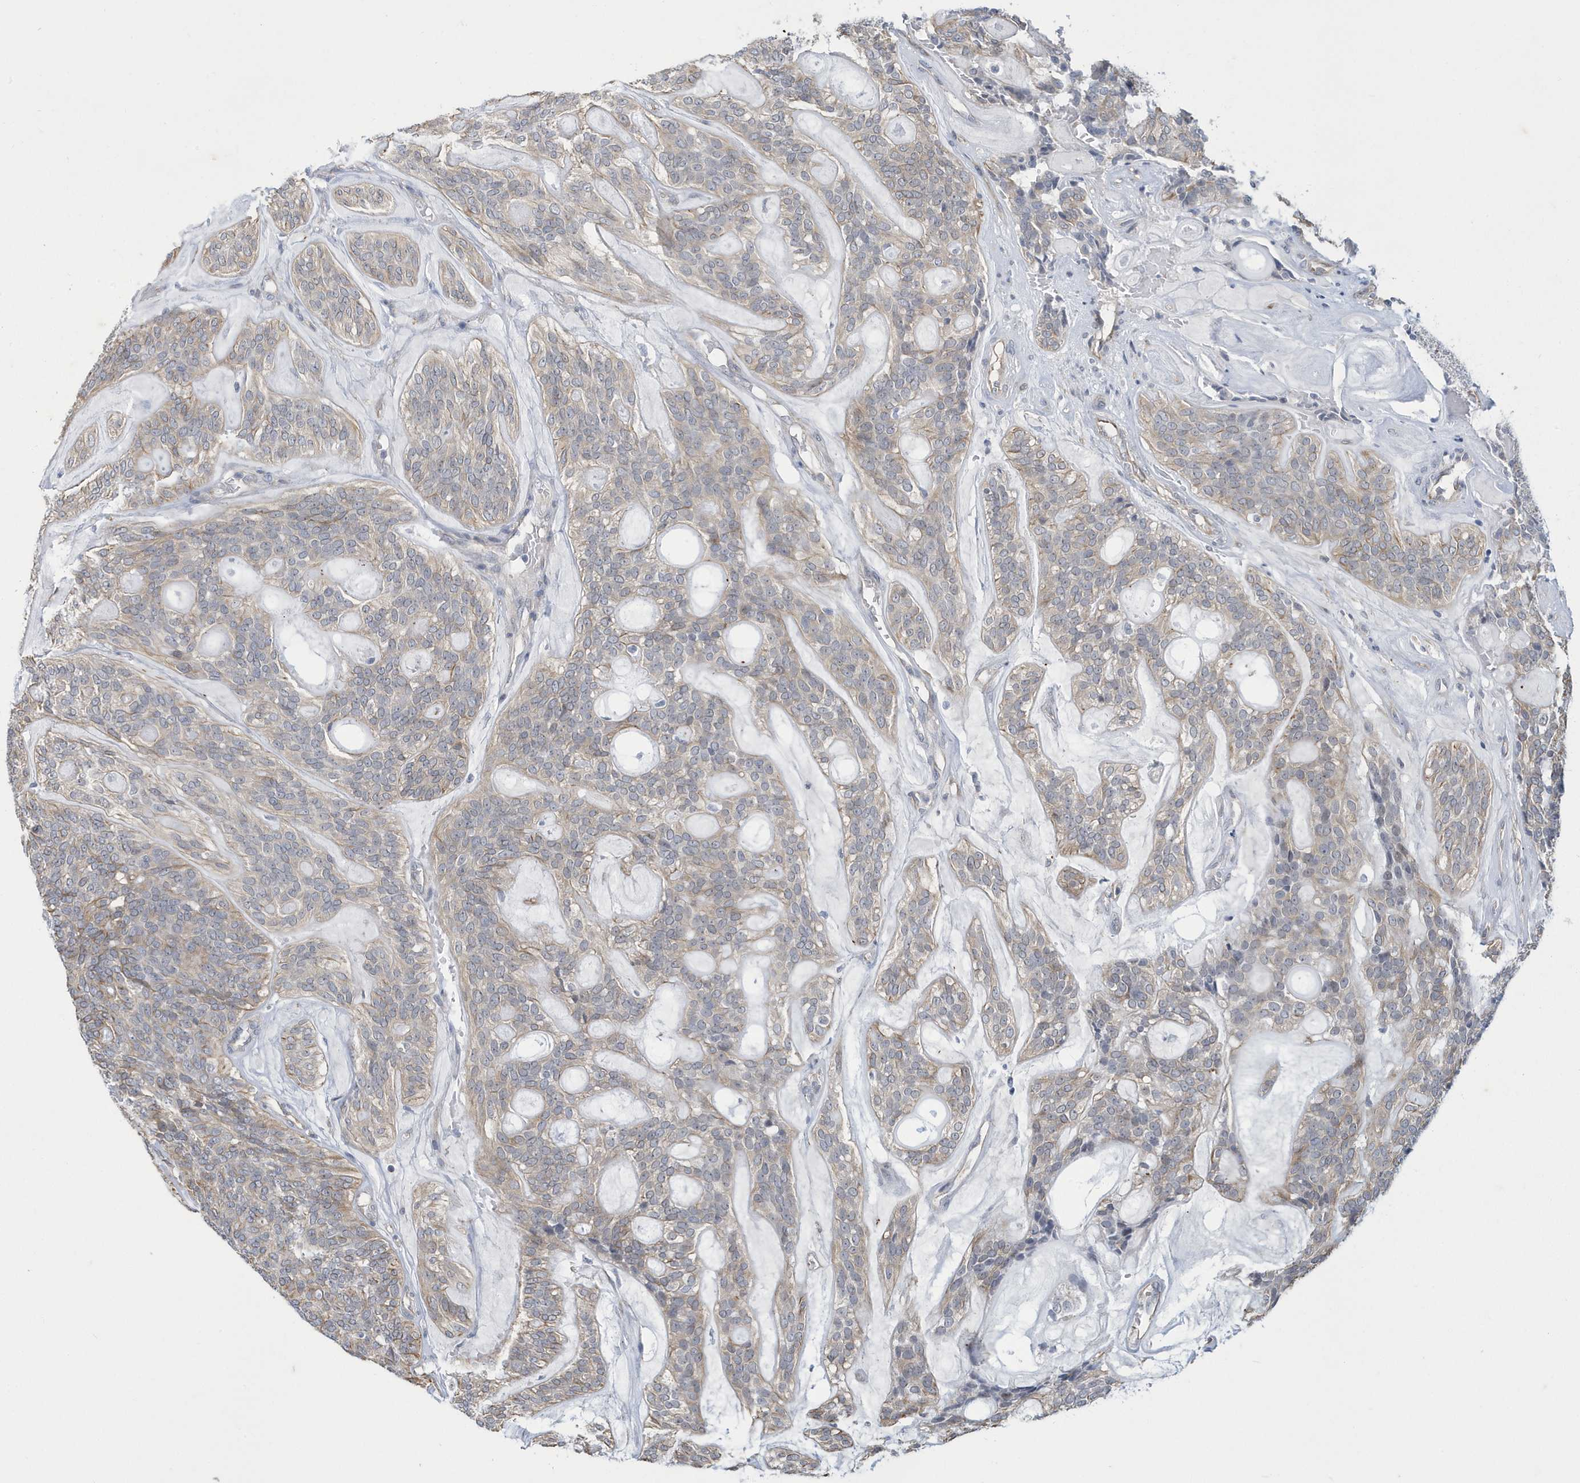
{"staining": {"intensity": "weak", "quantity": "25%-75%", "location": "cytoplasmic/membranous"}, "tissue": "head and neck cancer", "cell_type": "Tumor cells", "image_type": "cancer", "snomed": [{"axis": "morphology", "description": "Adenocarcinoma, NOS"}, {"axis": "topography", "description": "Head-Neck"}], "caption": "Protein expression analysis of human head and neck cancer reveals weak cytoplasmic/membranous positivity in approximately 25%-75% of tumor cells.", "gene": "ZNF654", "patient": {"sex": "male", "age": 66}}